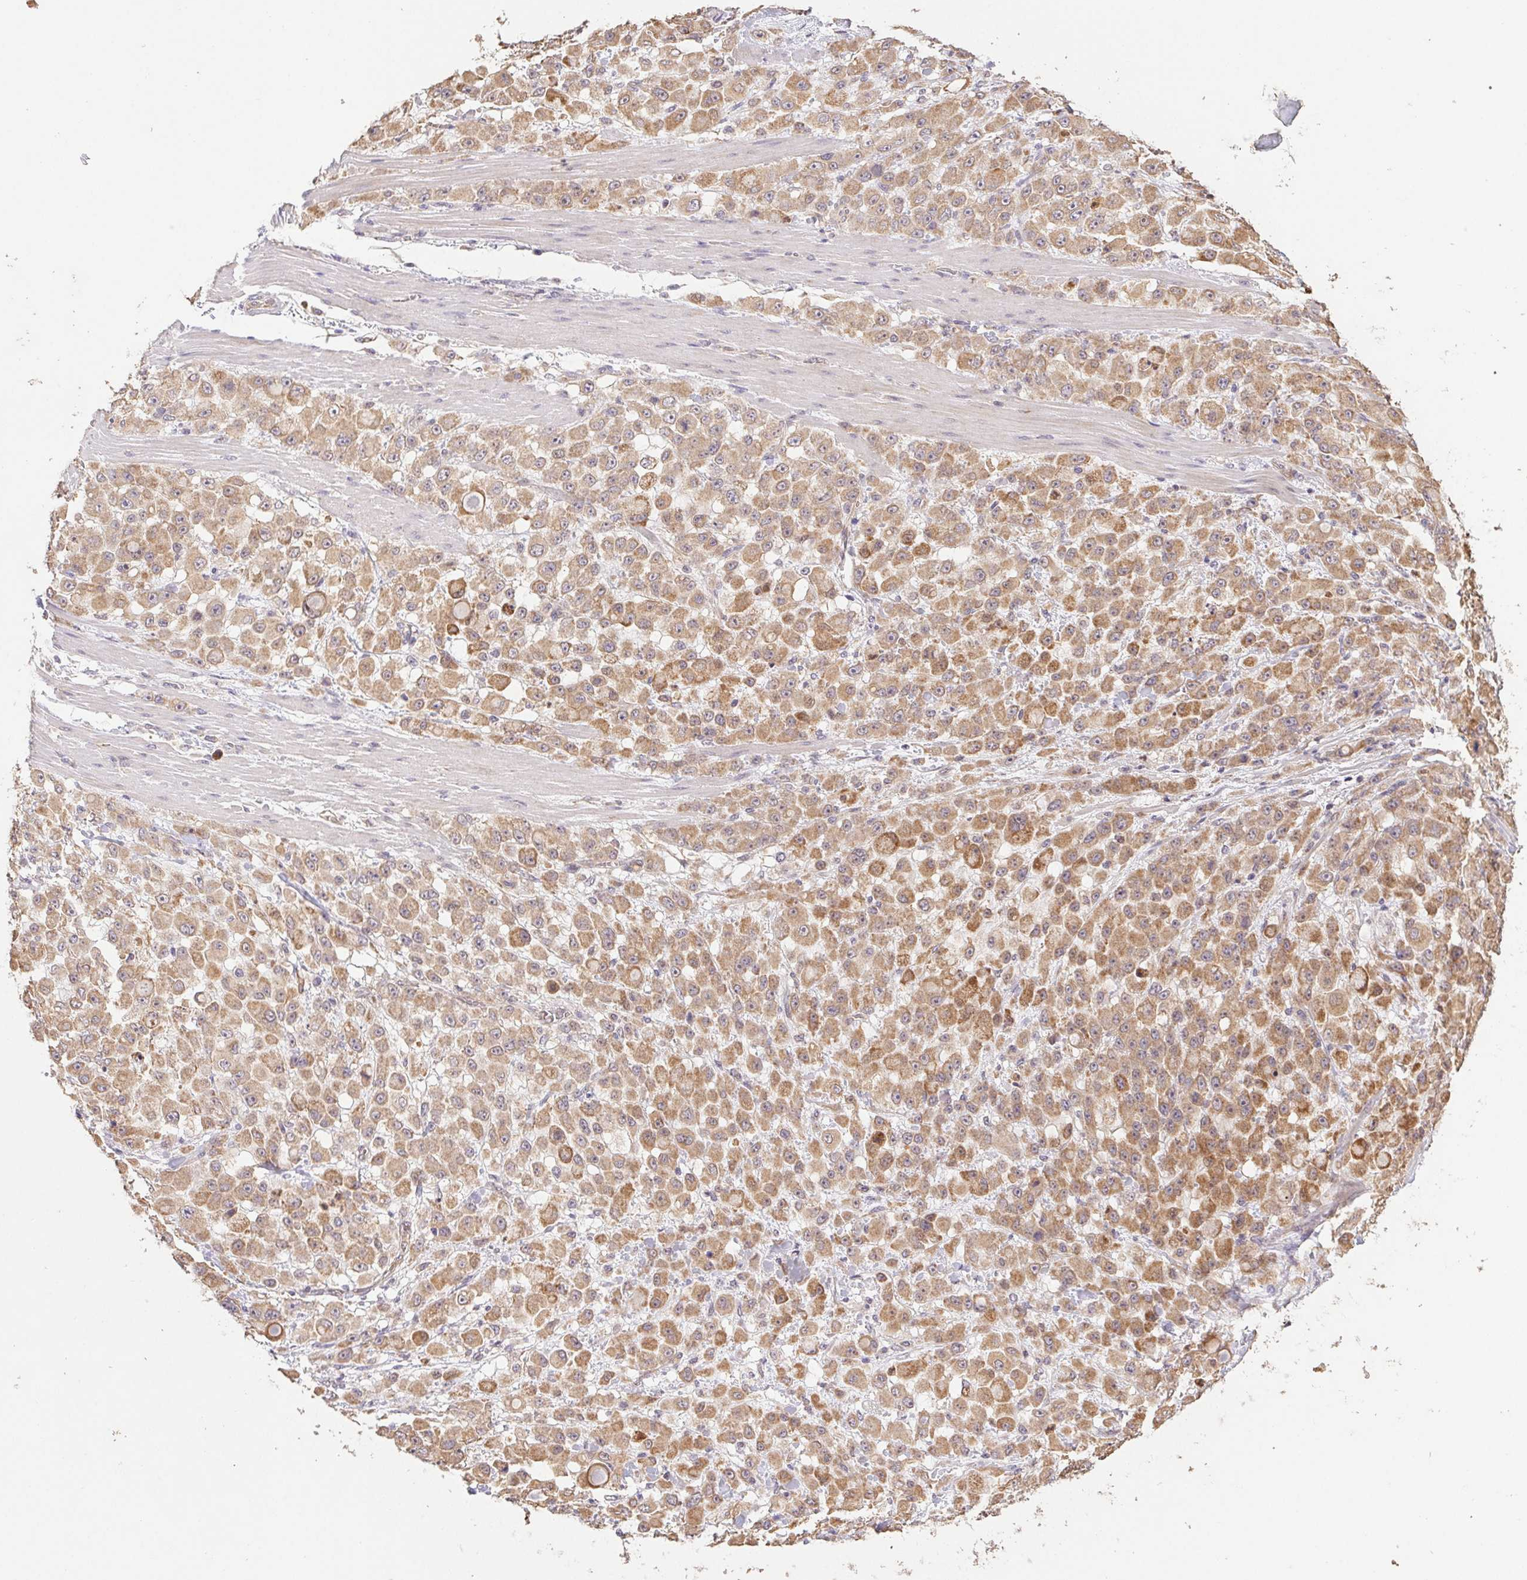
{"staining": {"intensity": "moderate", "quantity": ">75%", "location": "cytoplasmic/membranous"}, "tissue": "stomach cancer", "cell_type": "Tumor cells", "image_type": "cancer", "snomed": [{"axis": "morphology", "description": "Adenocarcinoma, NOS"}, {"axis": "topography", "description": "Stomach"}], "caption": "This is a photomicrograph of immunohistochemistry staining of stomach cancer, which shows moderate staining in the cytoplasmic/membranous of tumor cells.", "gene": "RAB11A", "patient": {"sex": "female", "age": 76}}